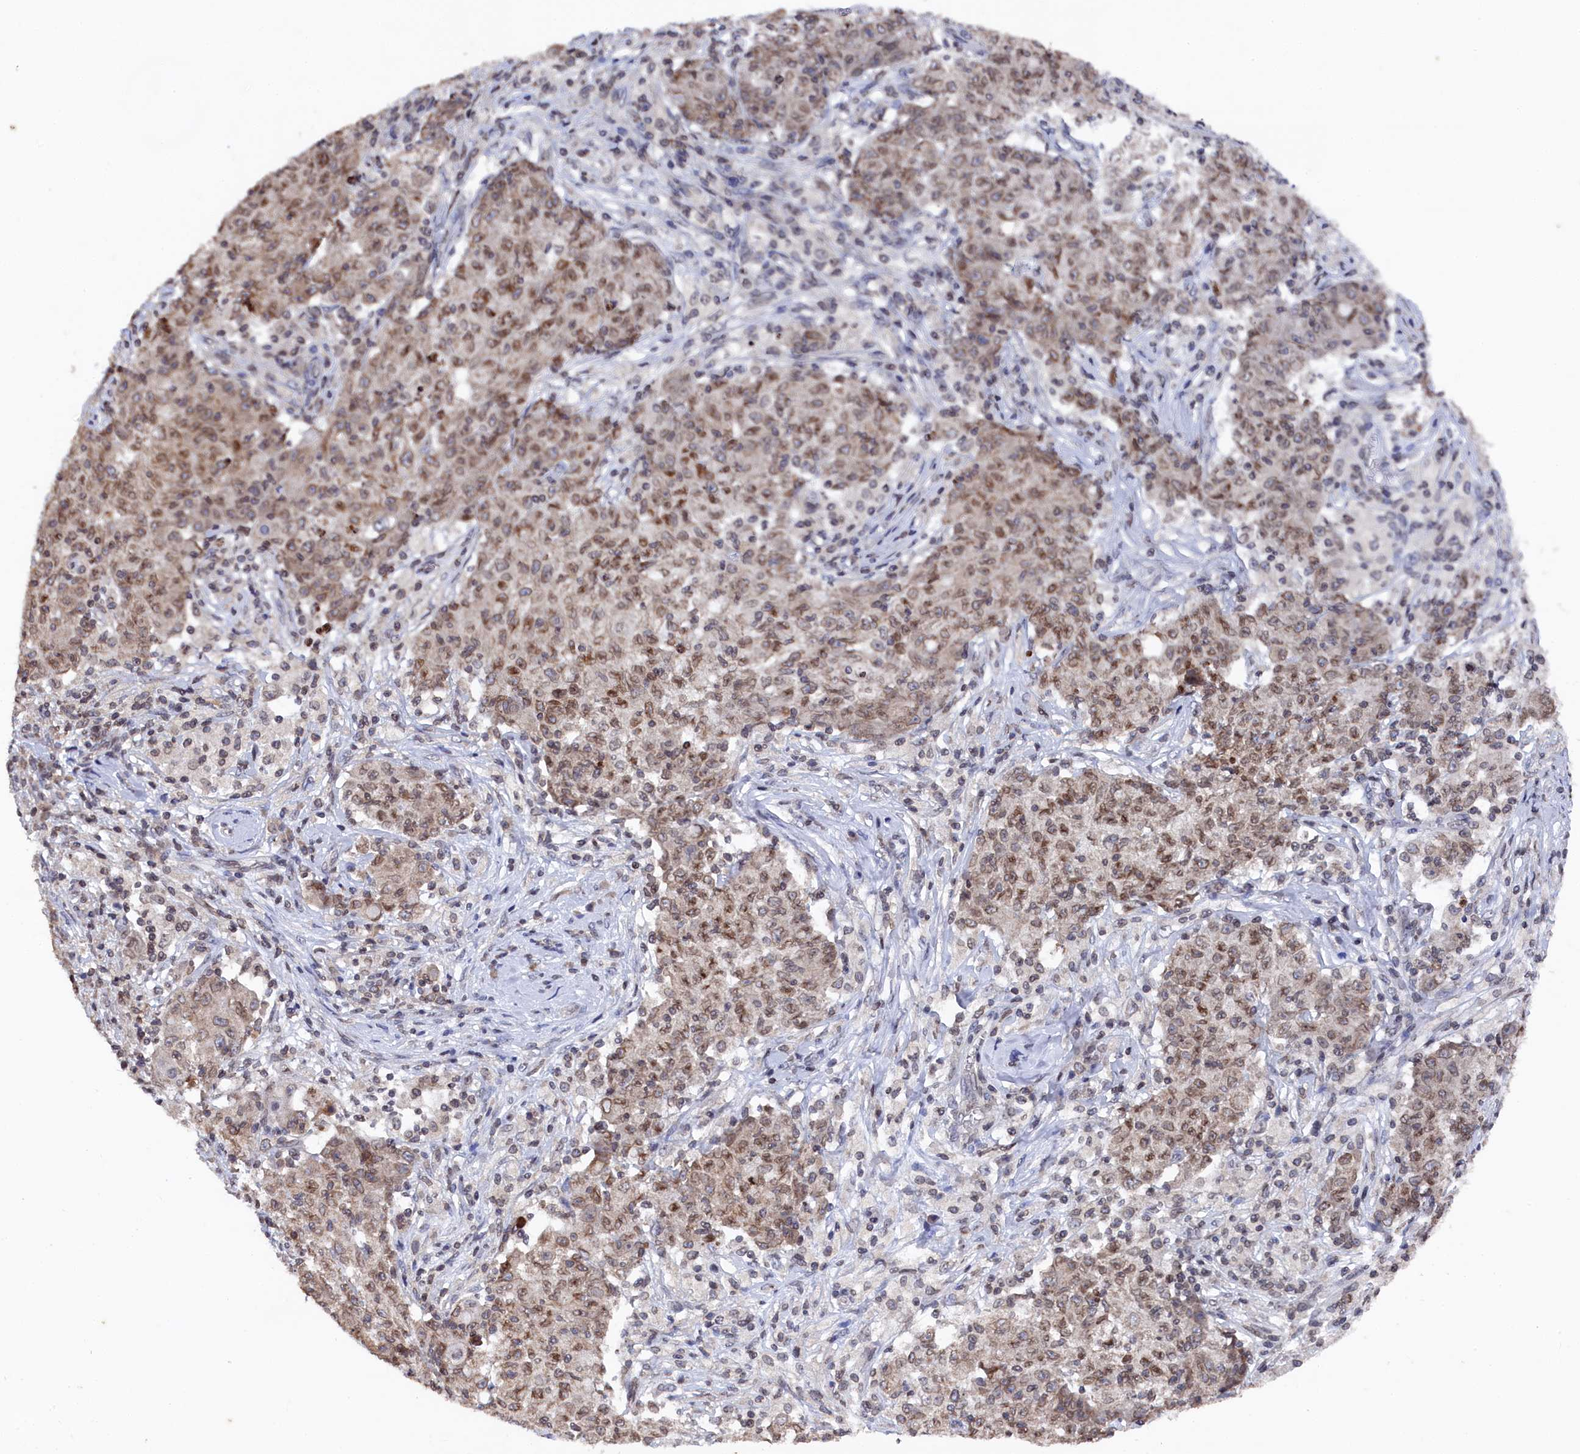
{"staining": {"intensity": "weak", "quantity": "25%-75%", "location": "cytoplasmic/membranous,nuclear"}, "tissue": "ovarian cancer", "cell_type": "Tumor cells", "image_type": "cancer", "snomed": [{"axis": "morphology", "description": "Carcinoma, endometroid"}, {"axis": "topography", "description": "Ovary"}], "caption": "Weak cytoplasmic/membranous and nuclear protein expression is appreciated in approximately 25%-75% of tumor cells in ovarian endometroid carcinoma.", "gene": "ANKEF1", "patient": {"sex": "female", "age": 42}}